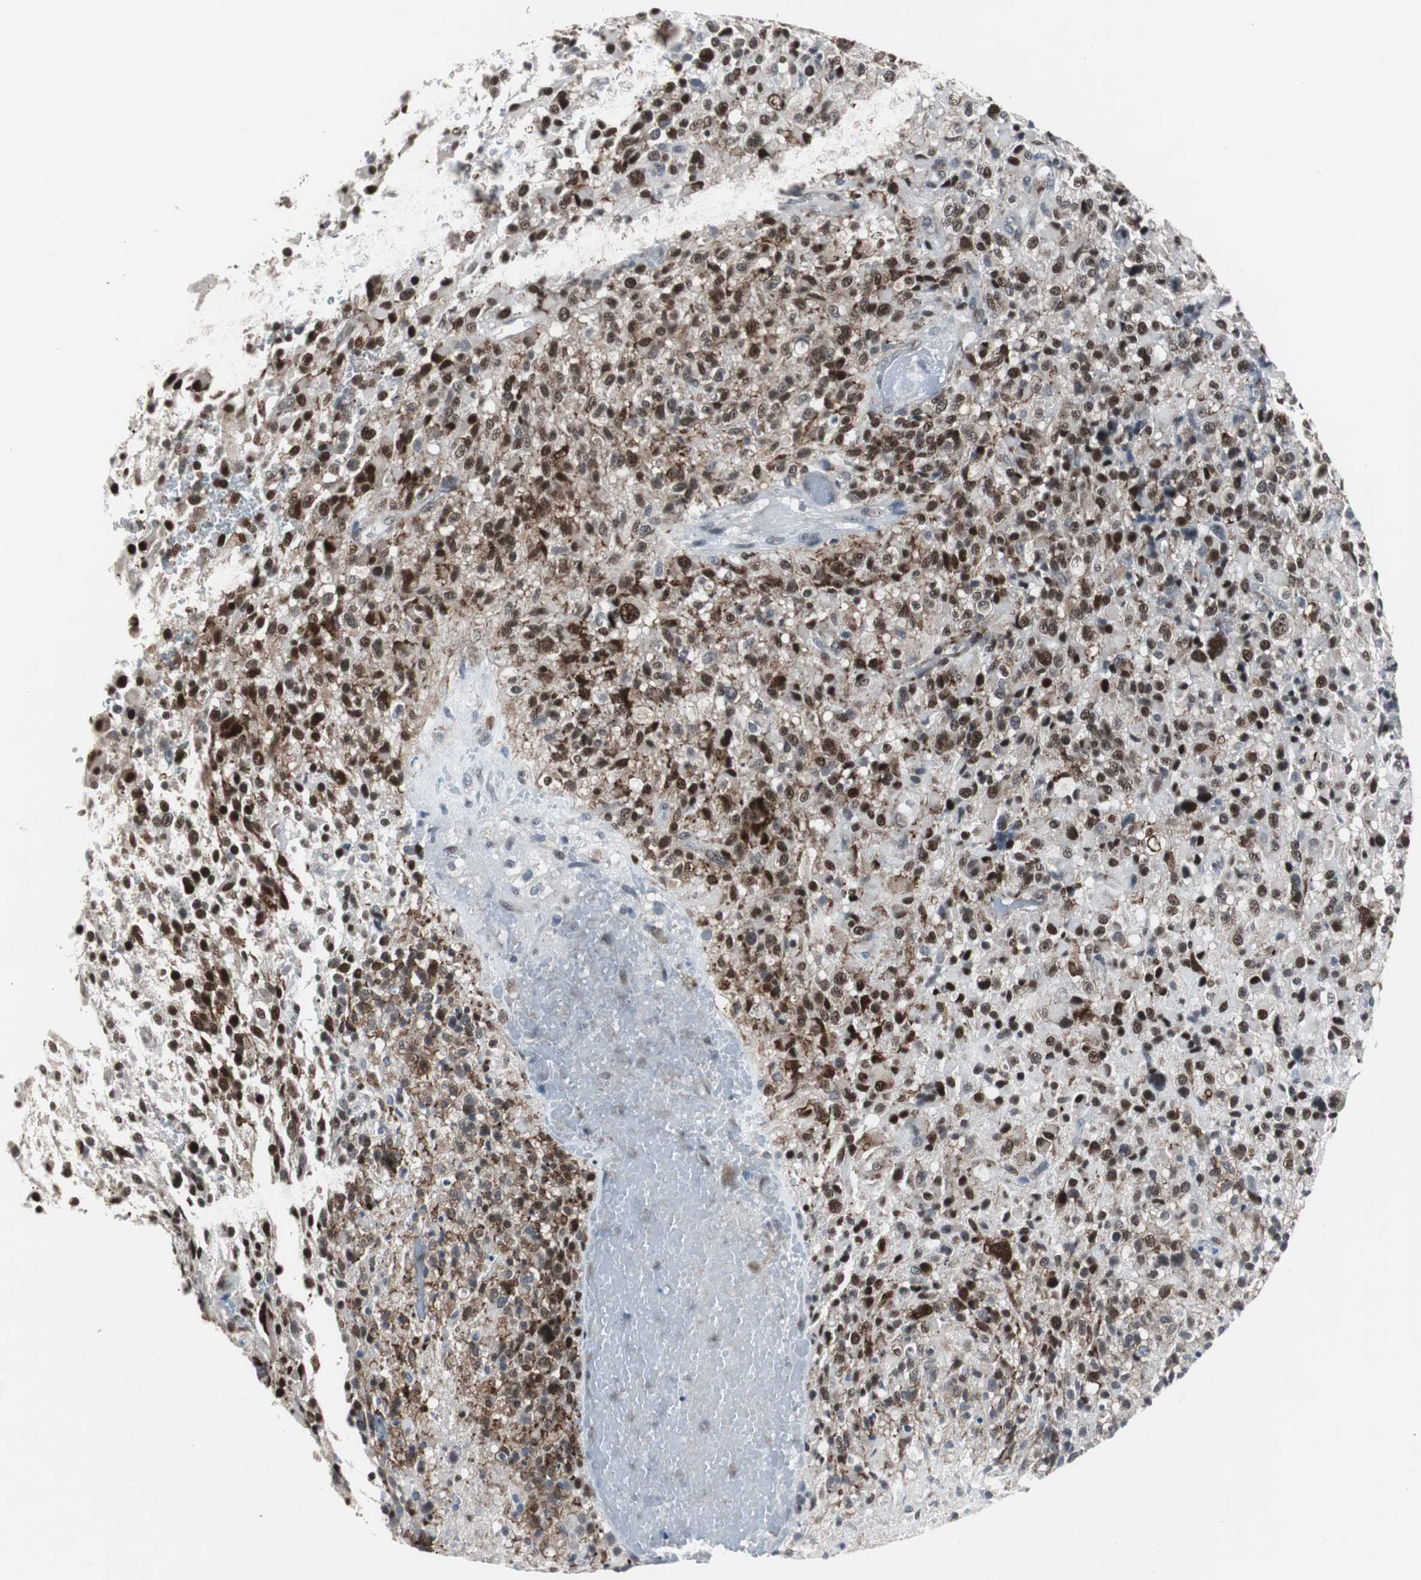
{"staining": {"intensity": "strong", "quantity": "25%-75%", "location": "cytoplasmic/membranous,nuclear"}, "tissue": "glioma", "cell_type": "Tumor cells", "image_type": "cancer", "snomed": [{"axis": "morphology", "description": "Glioma, malignant, High grade"}, {"axis": "topography", "description": "Brain"}], "caption": "IHC of high-grade glioma (malignant) shows high levels of strong cytoplasmic/membranous and nuclear positivity in about 25%-75% of tumor cells. (DAB (3,3'-diaminobenzidine) IHC, brown staining for protein, blue staining for nuclei).", "gene": "ZHX2", "patient": {"sex": "male", "age": 71}}